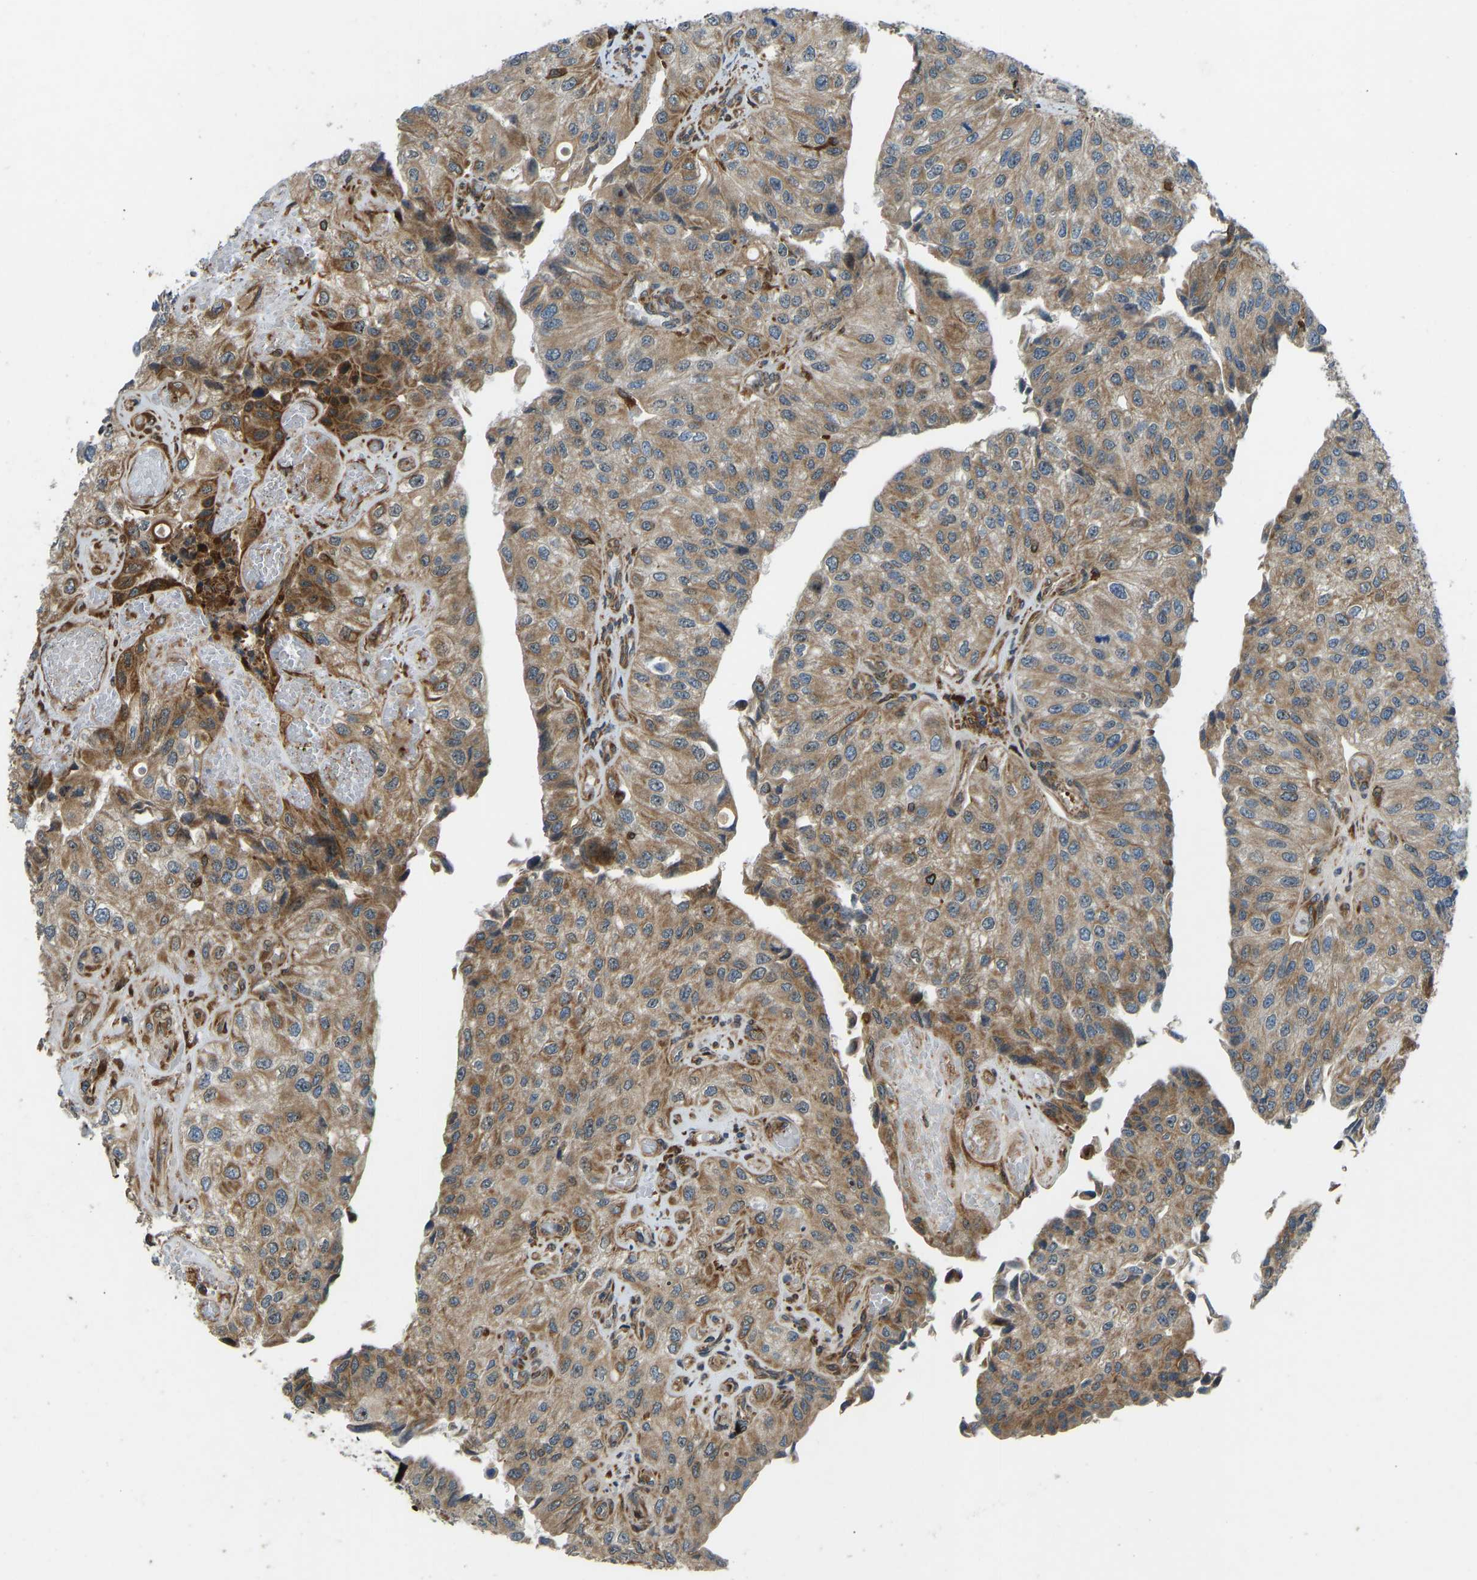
{"staining": {"intensity": "moderate", "quantity": ">75%", "location": "cytoplasmic/membranous"}, "tissue": "urothelial cancer", "cell_type": "Tumor cells", "image_type": "cancer", "snomed": [{"axis": "morphology", "description": "Urothelial carcinoma, High grade"}, {"axis": "topography", "description": "Kidney"}, {"axis": "topography", "description": "Urinary bladder"}], "caption": "Protein expression analysis of high-grade urothelial carcinoma displays moderate cytoplasmic/membranous staining in about >75% of tumor cells. (DAB (3,3'-diaminobenzidine) IHC with brightfield microscopy, high magnification).", "gene": "OS9", "patient": {"sex": "male", "age": 77}}